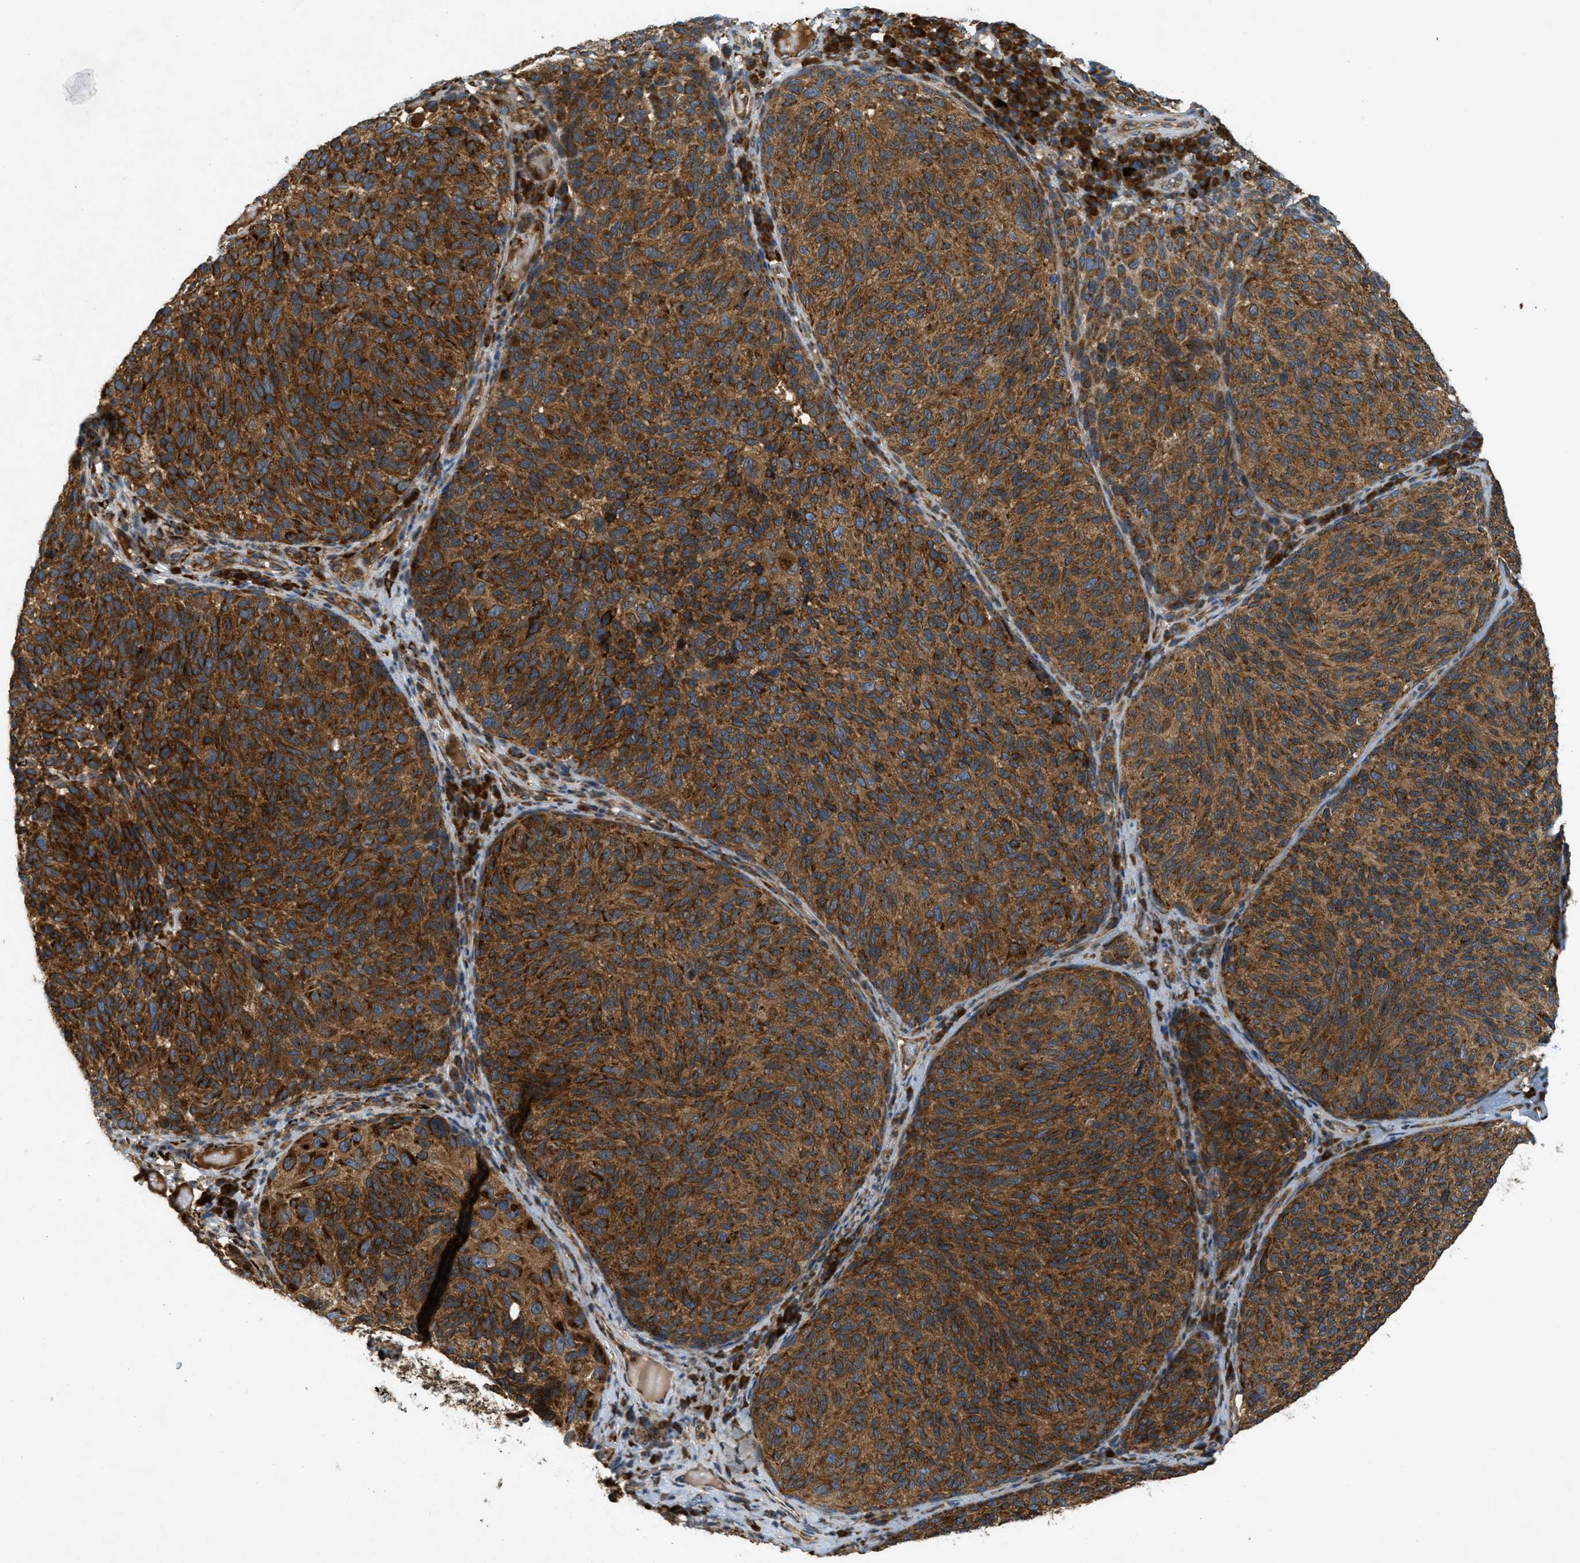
{"staining": {"intensity": "strong", "quantity": ">75%", "location": "cytoplasmic/membranous"}, "tissue": "melanoma", "cell_type": "Tumor cells", "image_type": "cancer", "snomed": [{"axis": "morphology", "description": "Malignant melanoma, NOS"}, {"axis": "topography", "description": "Skin"}], "caption": "Tumor cells display high levels of strong cytoplasmic/membranous staining in about >75% of cells in malignant melanoma. (IHC, brightfield microscopy, high magnification).", "gene": "PCDH18", "patient": {"sex": "female", "age": 73}}